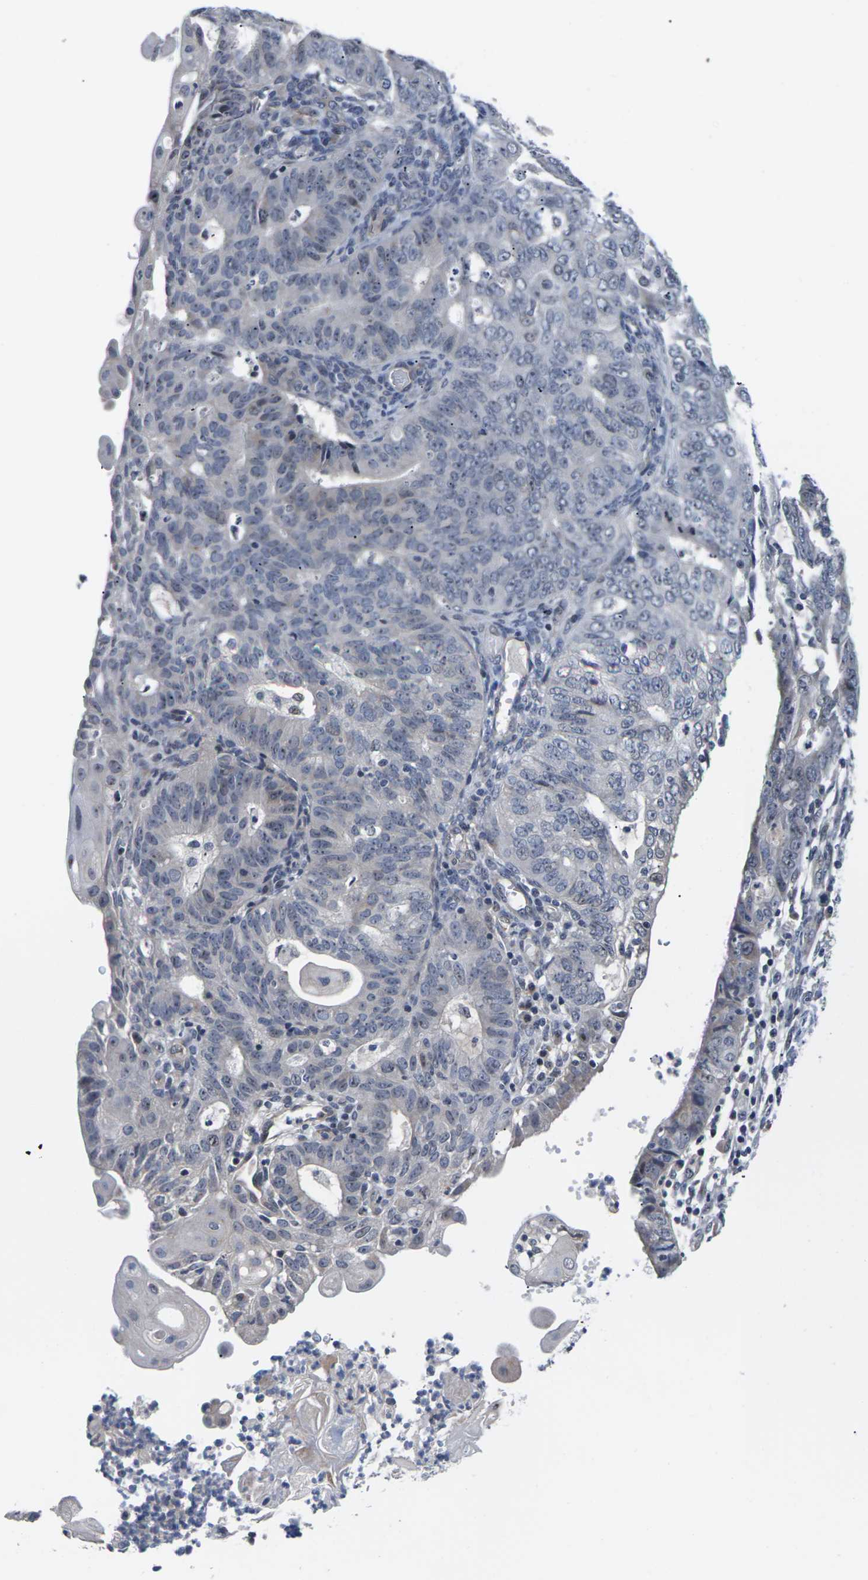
{"staining": {"intensity": "weak", "quantity": "<25%", "location": "nuclear"}, "tissue": "endometrial cancer", "cell_type": "Tumor cells", "image_type": "cancer", "snomed": [{"axis": "morphology", "description": "Adenocarcinoma, NOS"}, {"axis": "topography", "description": "Endometrium"}], "caption": "Histopathology image shows no protein expression in tumor cells of endometrial cancer tissue.", "gene": "ST6GAL2", "patient": {"sex": "female", "age": 32}}